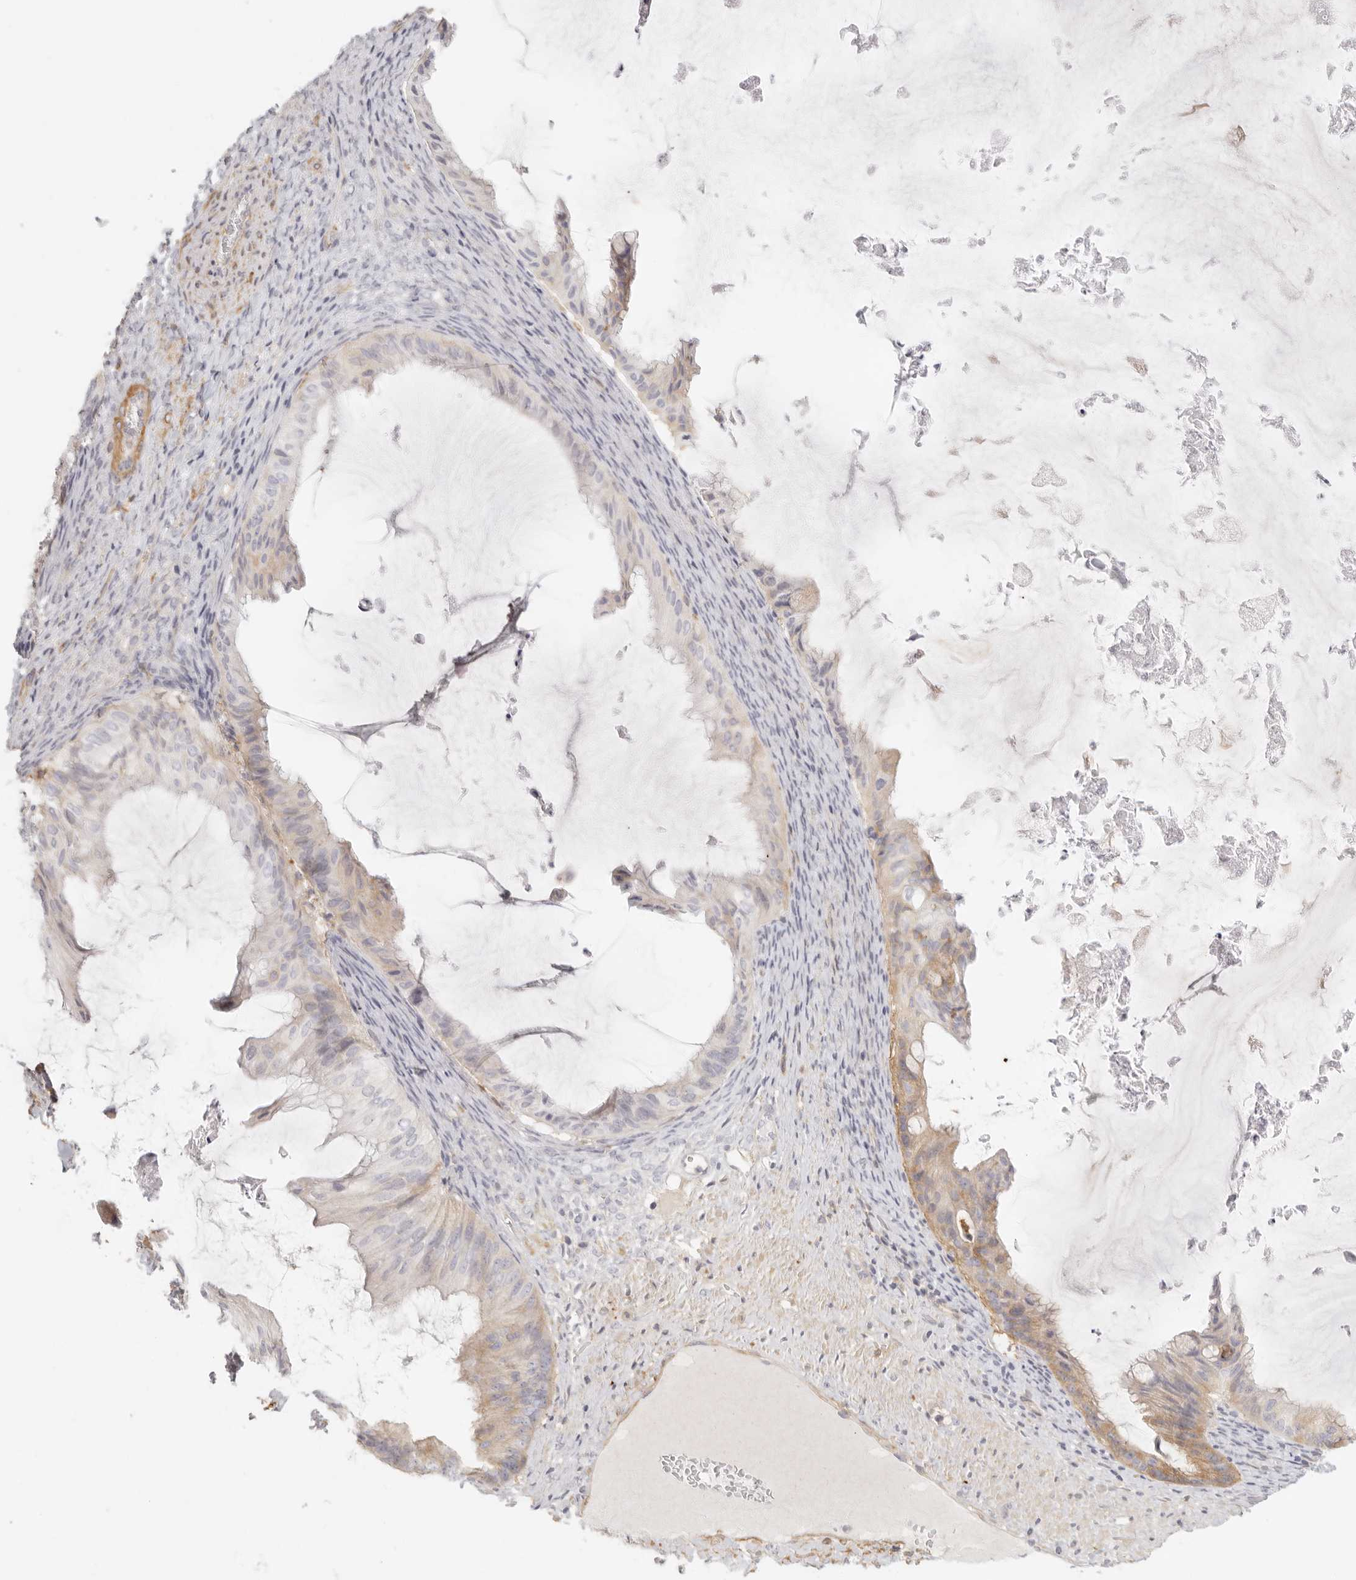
{"staining": {"intensity": "weak", "quantity": "25%-75%", "location": "cytoplasmic/membranous"}, "tissue": "ovarian cancer", "cell_type": "Tumor cells", "image_type": "cancer", "snomed": [{"axis": "morphology", "description": "Cystadenocarcinoma, mucinous, NOS"}, {"axis": "topography", "description": "Ovary"}], "caption": "Human ovarian cancer (mucinous cystadenocarcinoma) stained with a protein marker reveals weak staining in tumor cells.", "gene": "NIBAN1", "patient": {"sex": "female", "age": 61}}